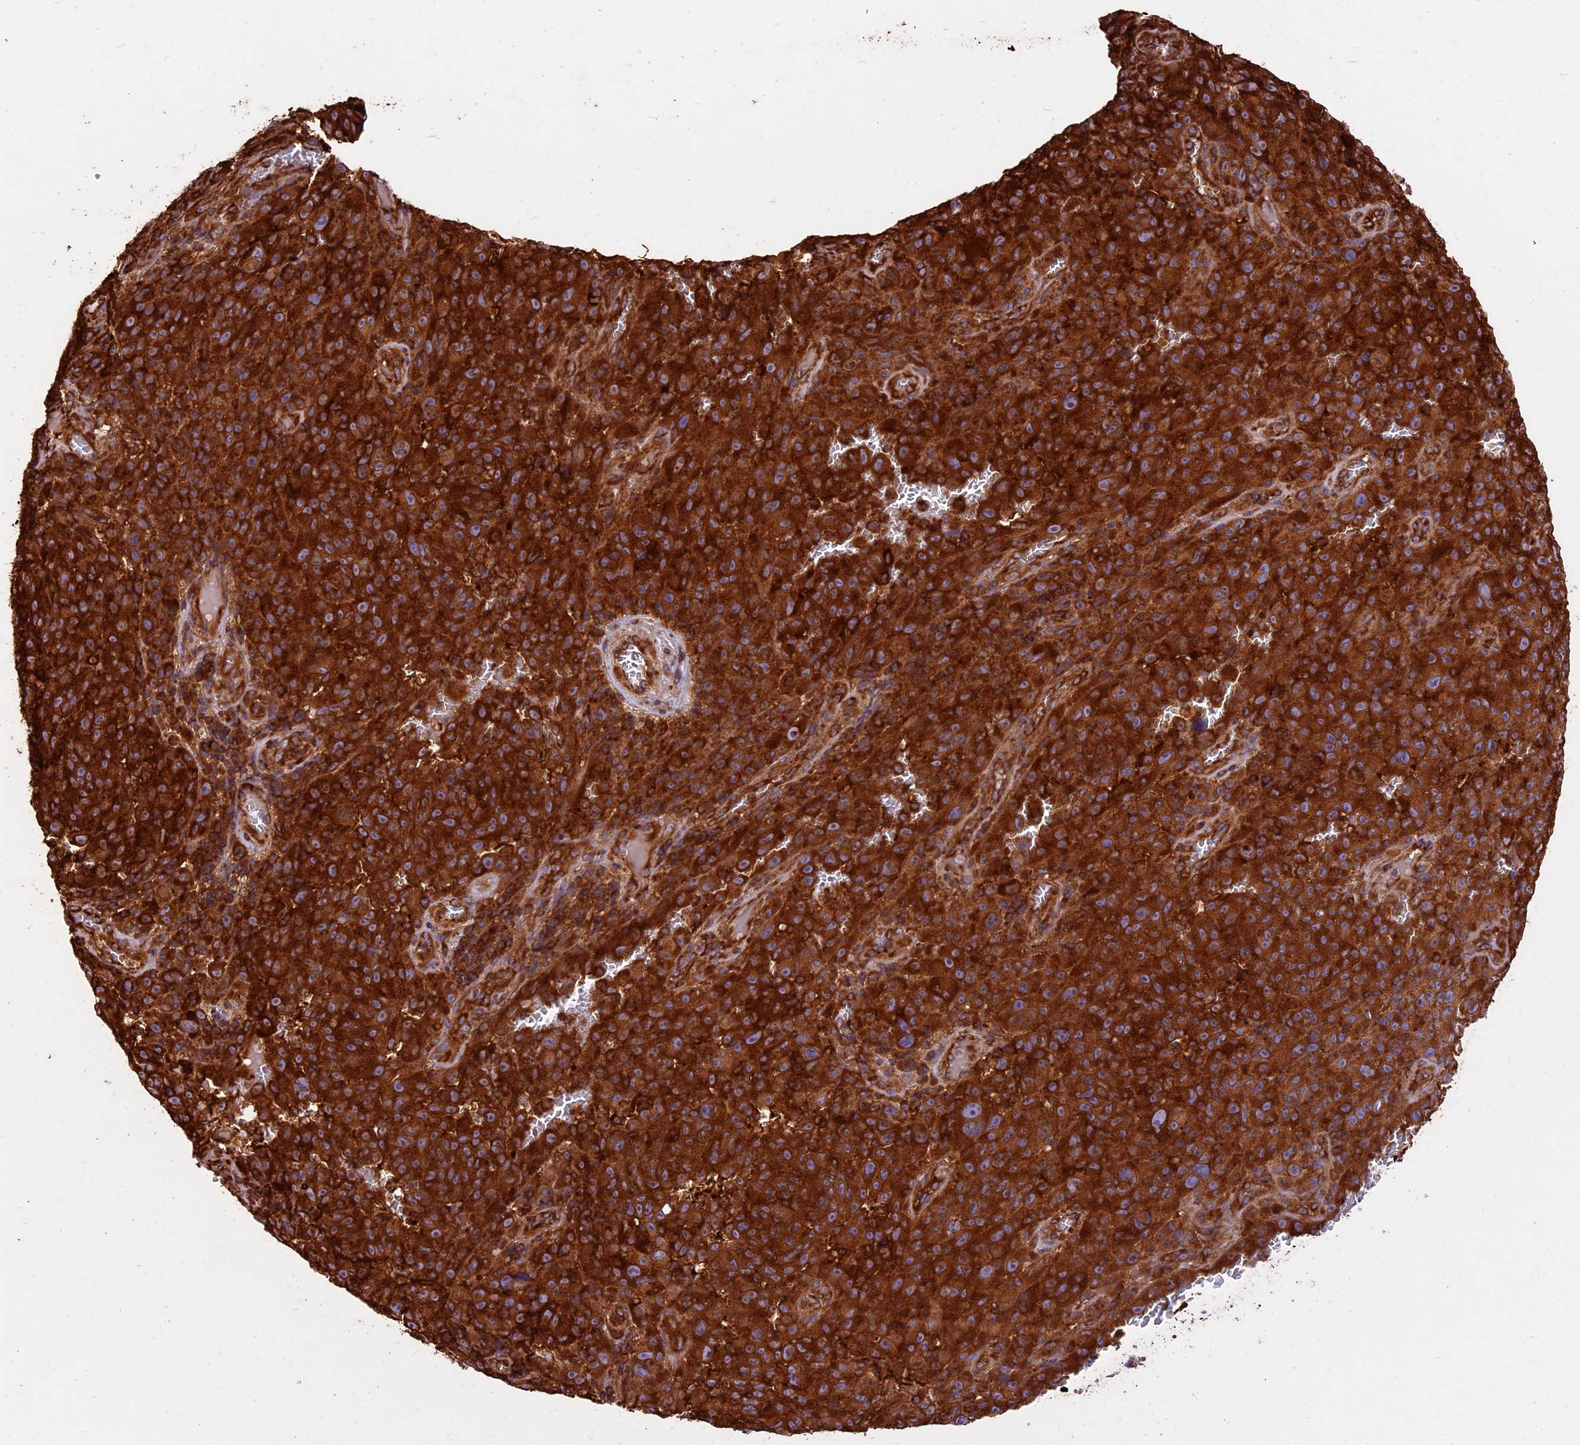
{"staining": {"intensity": "strong", "quantity": ">75%", "location": "cytoplasmic/membranous"}, "tissue": "melanoma", "cell_type": "Tumor cells", "image_type": "cancer", "snomed": [{"axis": "morphology", "description": "Malignant melanoma, NOS"}, {"axis": "topography", "description": "Skin"}], "caption": "About >75% of tumor cells in human malignant melanoma exhibit strong cytoplasmic/membranous protein positivity as visualized by brown immunohistochemical staining.", "gene": "KARS1", "patient": {"sex": "female", "age": 82}}